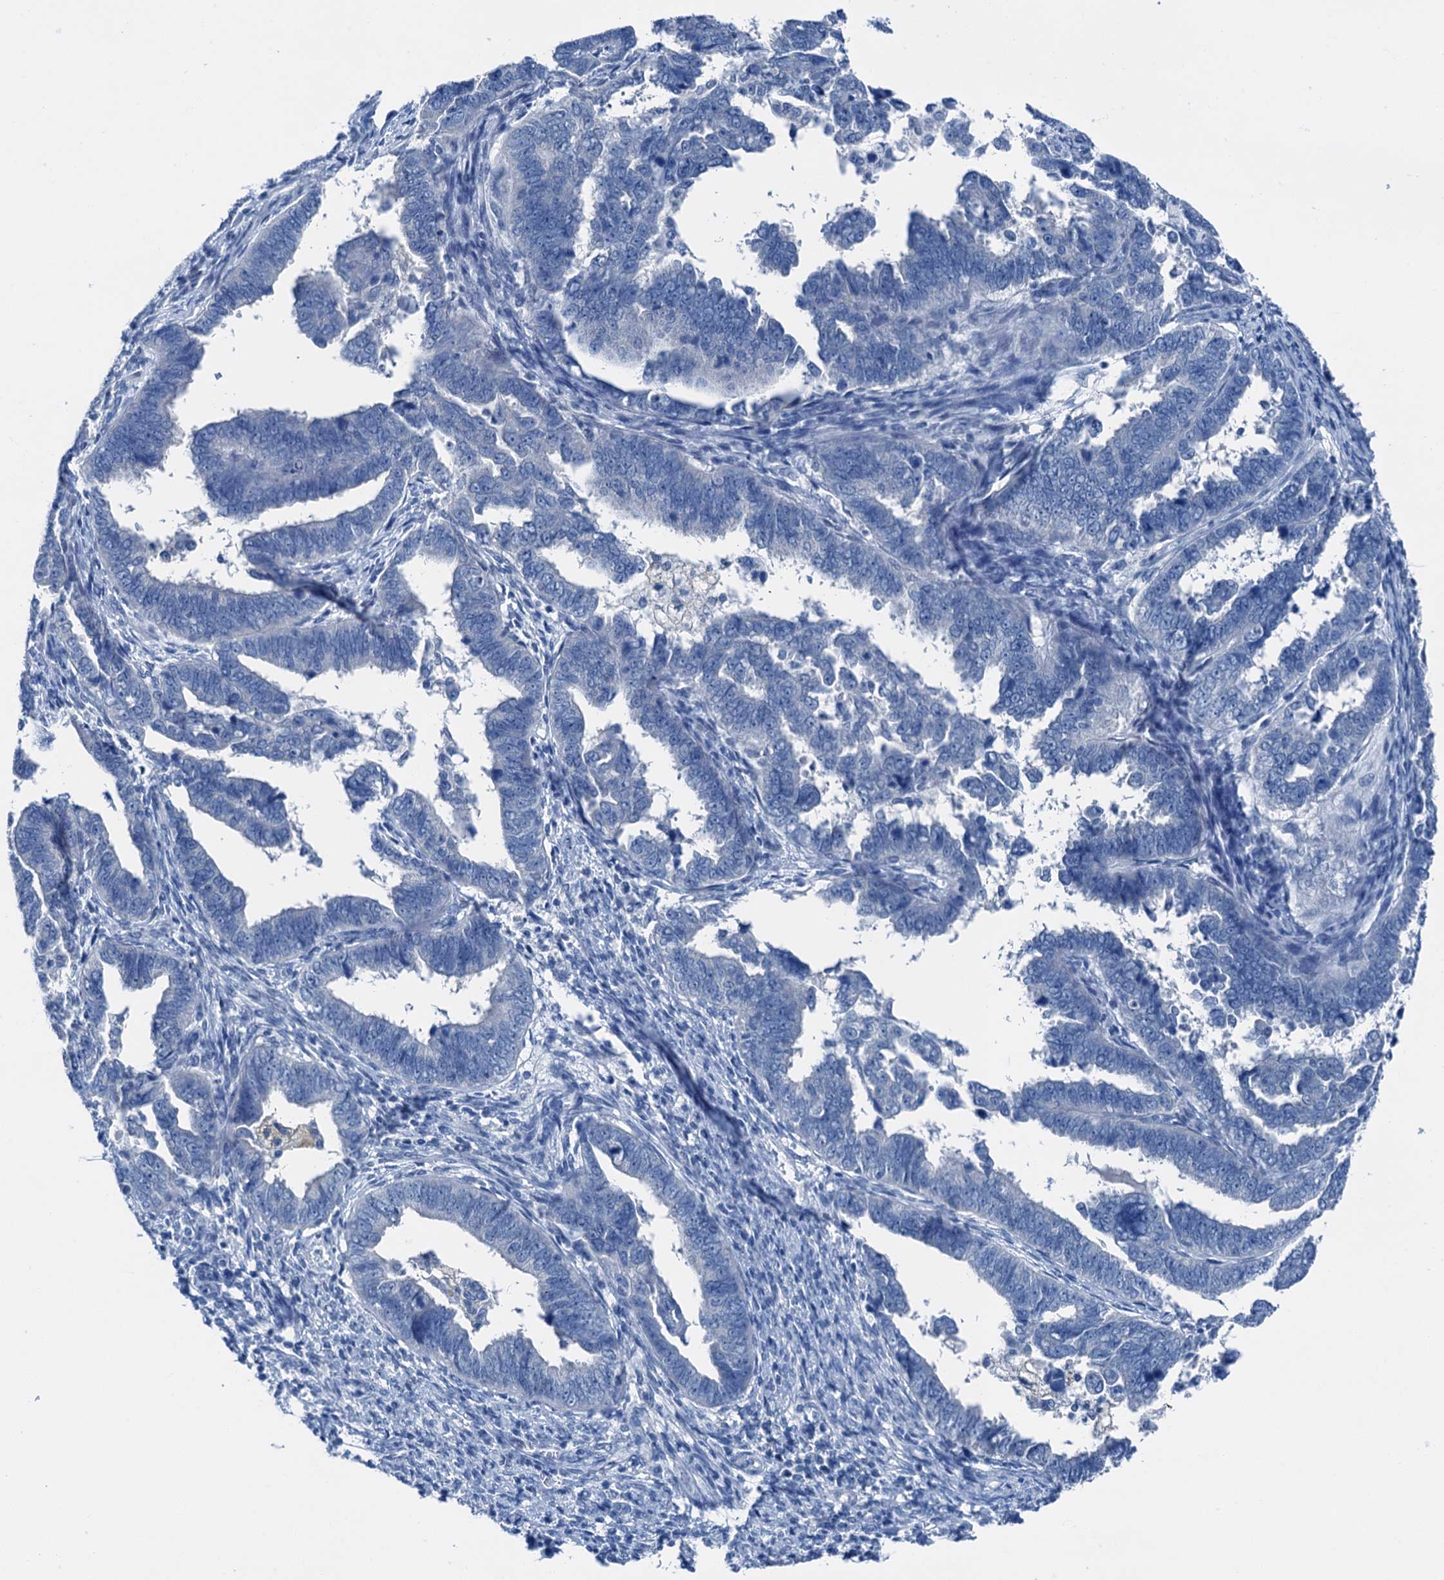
{"staining": {"intensity": "negative", "quantity": "none", "location": "none"}, "tissue": "endometrial cancer", "cell_type": "Tumor cells", "image_type": "cancer", "snomed": [{"axis": "morphology", "description": "Adenocarcinoma, NOS"}, {"axis": "topography", "description": "Endometrium"}], "caption": "Tumor cells show no significant staining in adenocarcinoma (endometrial). The staining was performed using DAB to visualize the protein expression in brown, while the nuclei were stained in blue with hematoxylin (Magnification: 20x).", "gene": "CBLN3", "patient": {"sex": "female", "age": 75}}